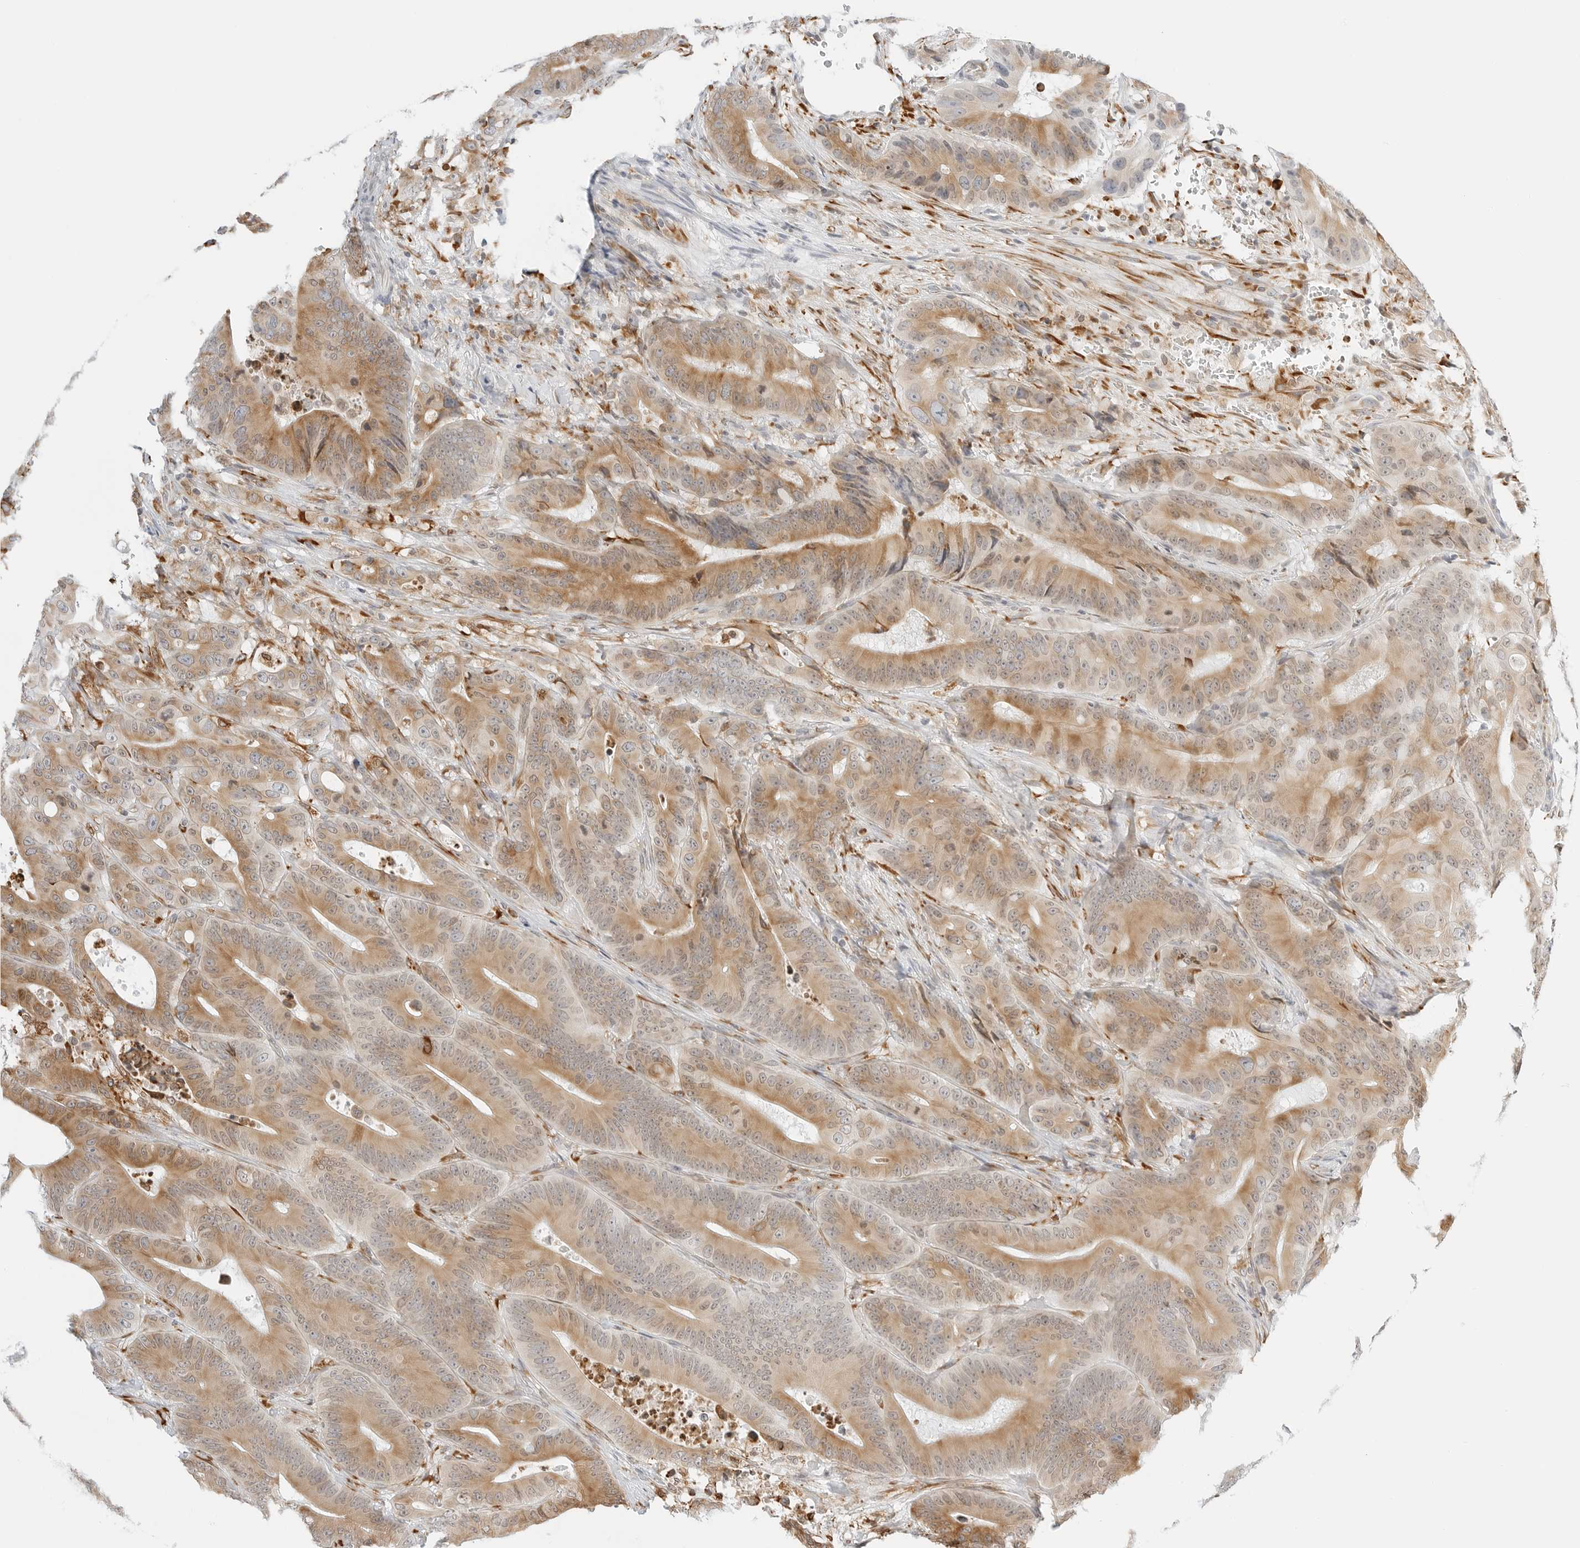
{"staining": {"intensity": "moderate", "quantity": ">75%", "location": "cytoplasmic/membranous"}, "tissue": "colorectal cancer", "cell_type": "Tumor cells", "image_type": "cancer", "snomed": [{"axis": "morphology", "description": "Adenocarcinoma, NOS"}, {"axis": "topography", "description": "Colon"}], "caption": "The photomicrograph shows staining of adenocarcinoma (colorectal), revealing moderate cytoplasmic/membranous protein expression (brown color) within tumor cells.", "gene": "THEM4", "patient": {"sex": "male", "age": 83}}